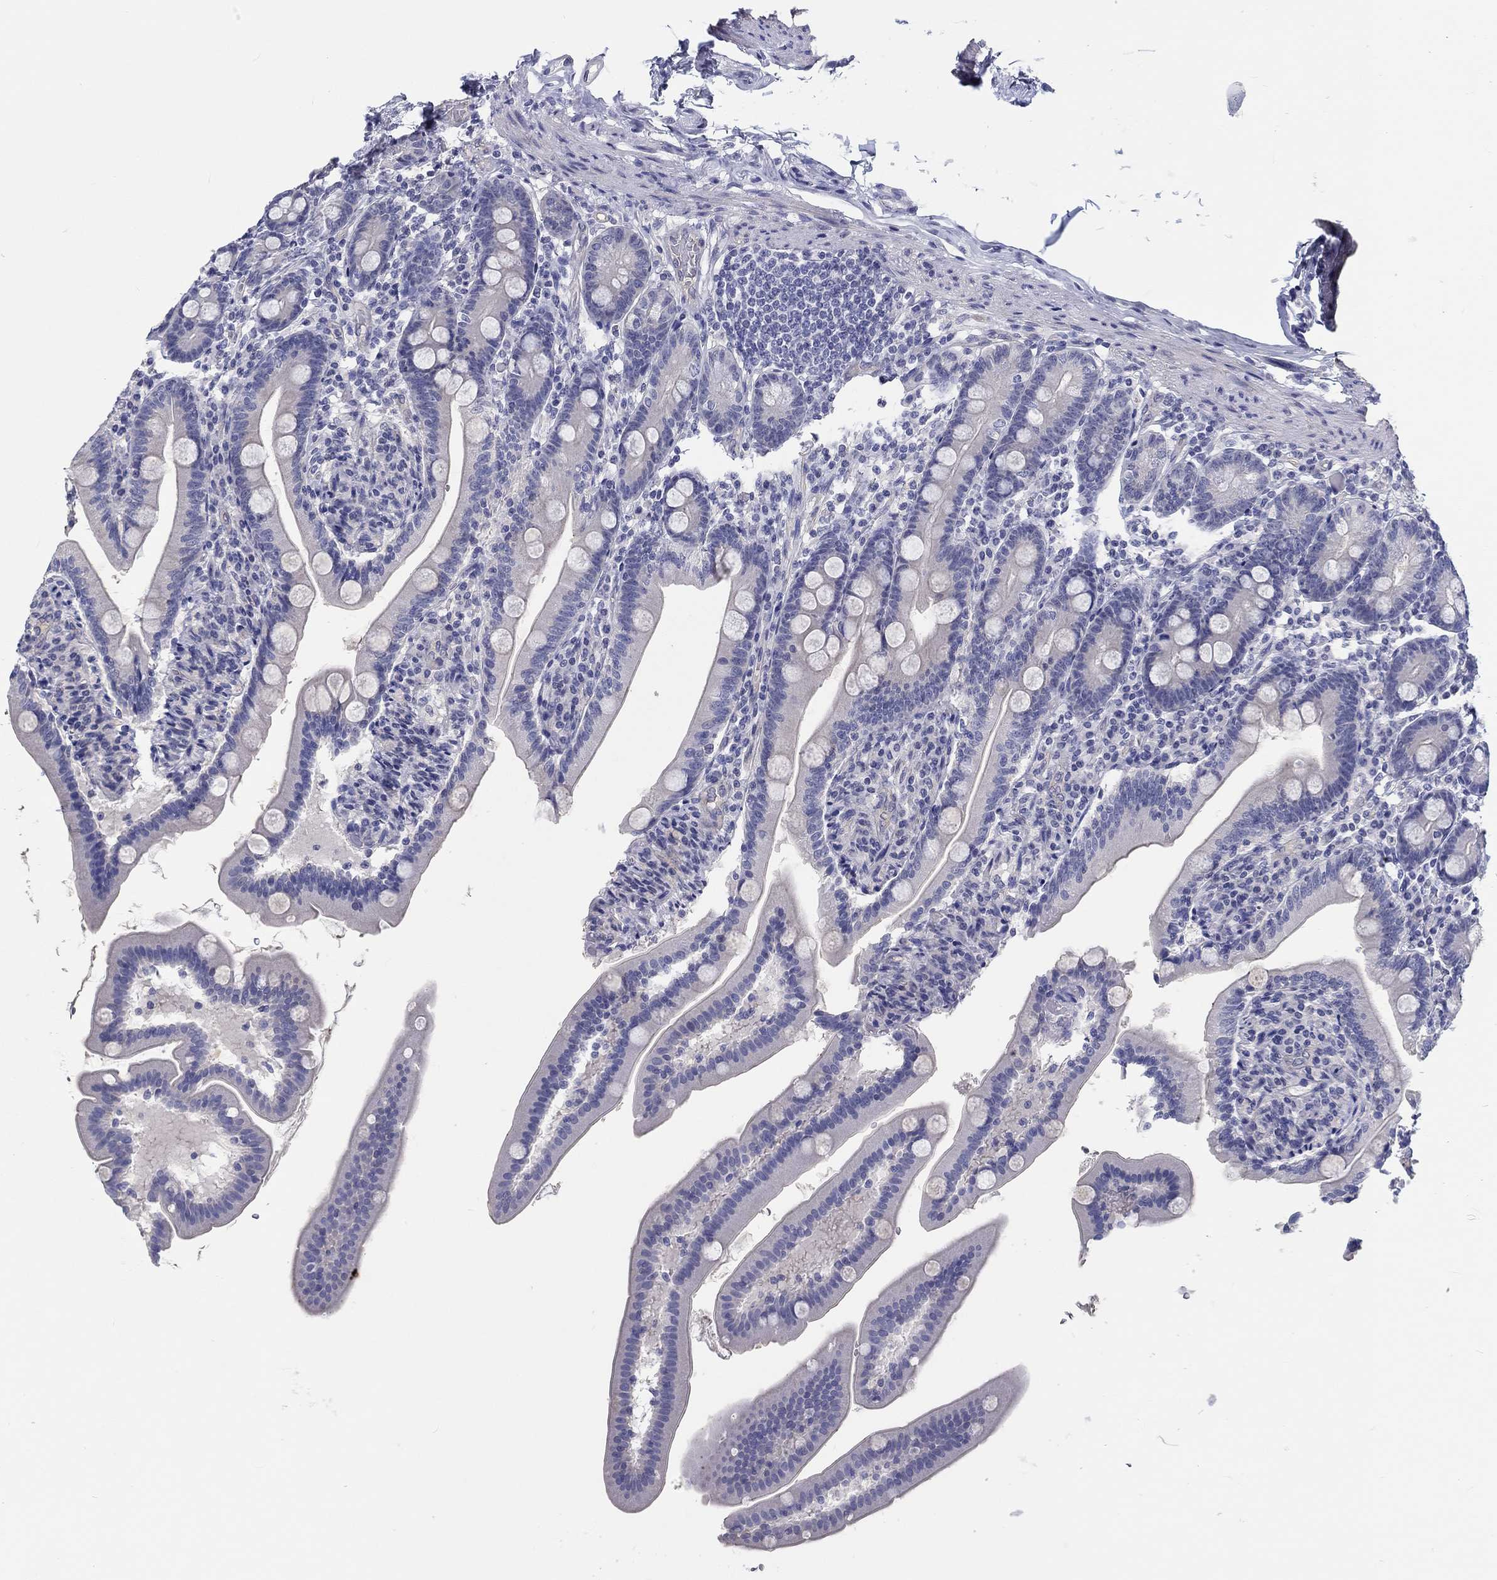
{"staining": {"intensity": "negative", "quantity": "none", "location": "none"}, "tissue": "duodenum", "cell_type": "Glandular cells", "image_type": "normal", "snomed": [{"axis": "morphology", "description": "Normal tissue, NOS"}, {"axis": "topography", "description": "Duodenum"}], "caption": "Immunohistochemistry micrograph of unremarkable duodenum stained for a protein (brown), which displays no expression in glandular cells.", "gene": "CRYGD", "patient": {"sex": "female", "age": 67}}